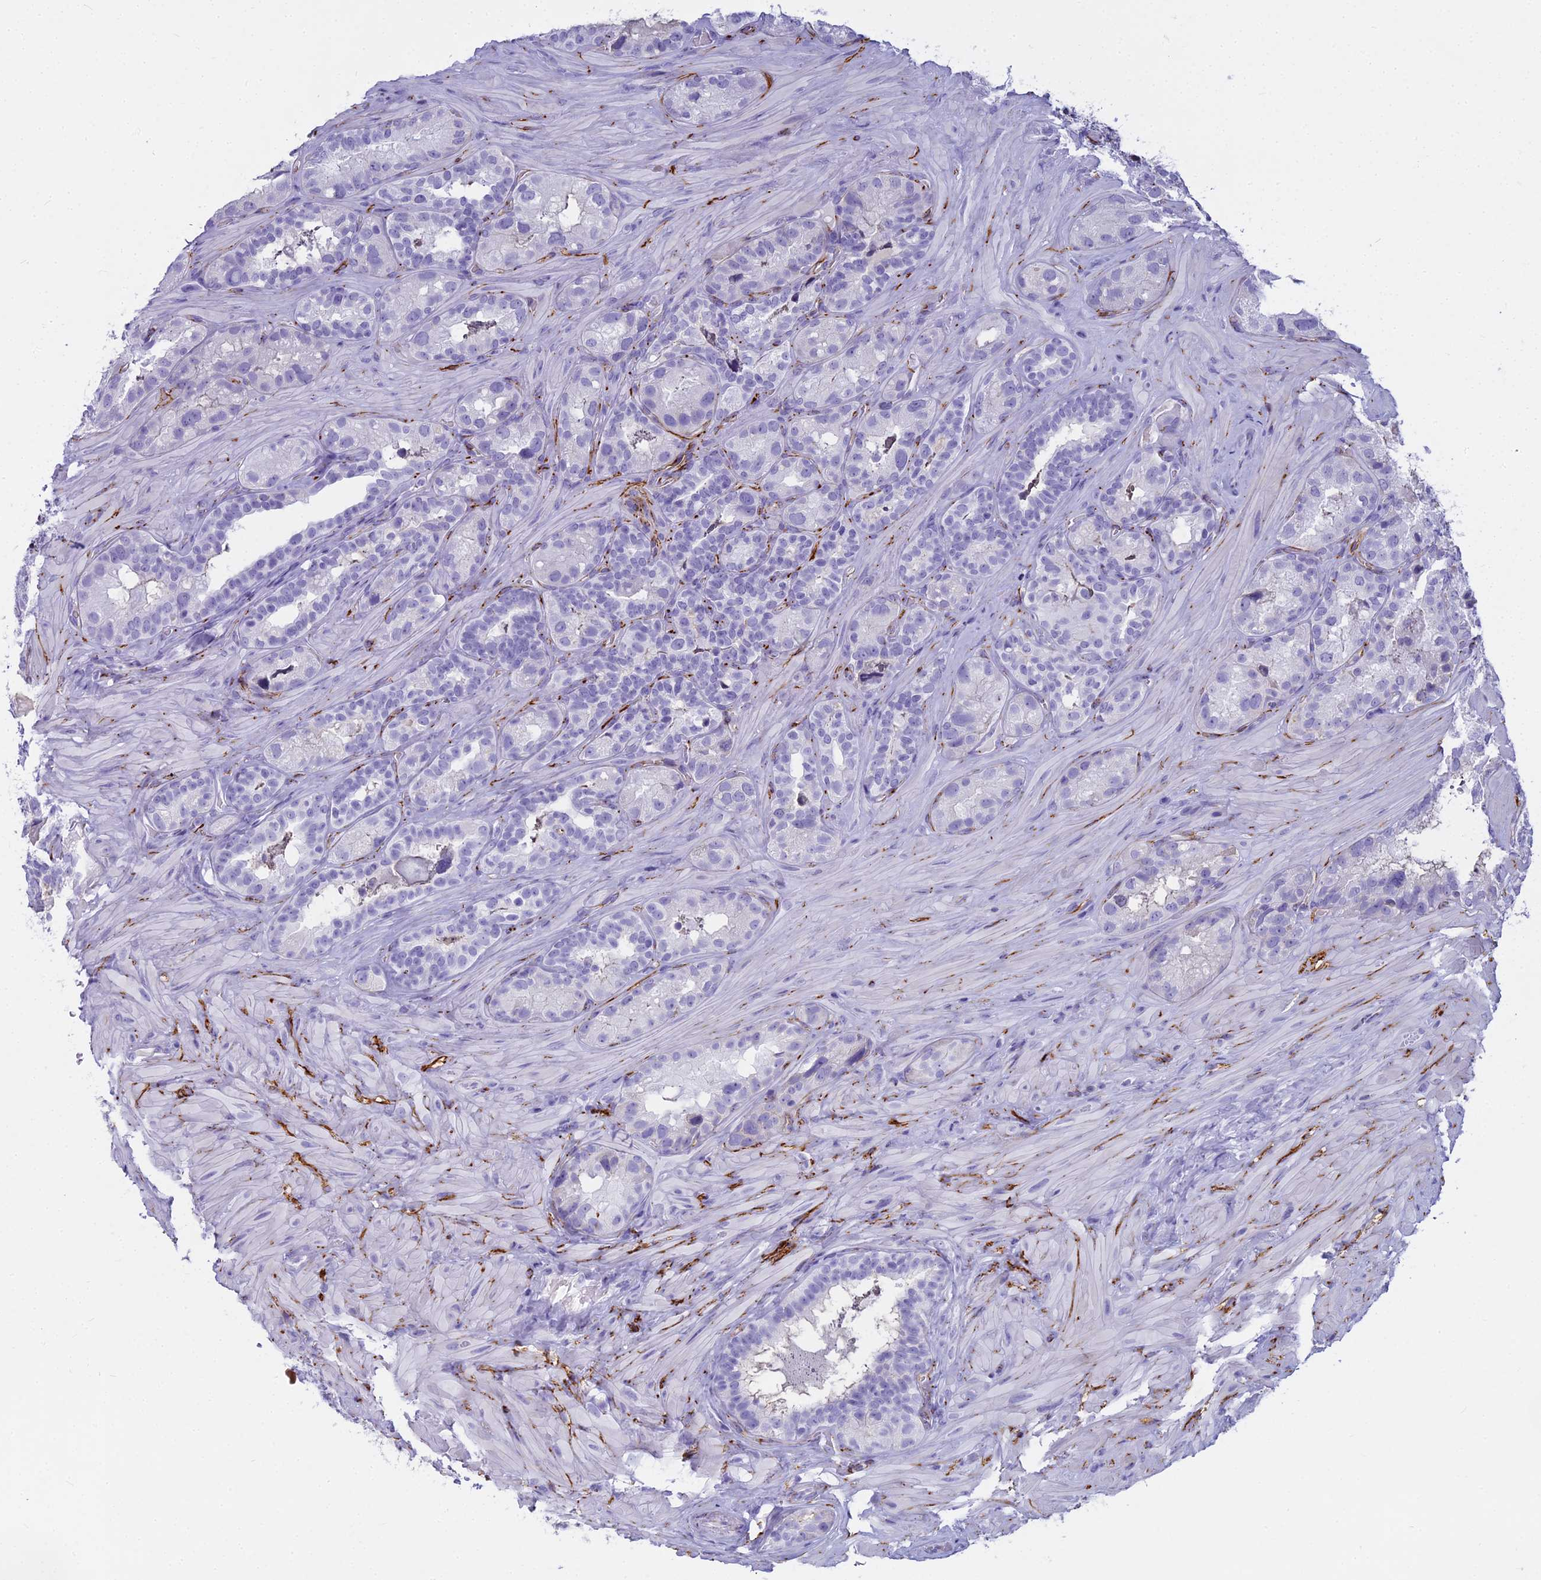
{"staining": {"intensity": "weak", "quantity": "<25%", "location": "cytoplasmic/membranous"}, "tissue": "seminal vesicle", "cell_type": "Glandular cells", "image_type": "normal", "snomed": [{"axis": "morphology", "description": "Normal tissue, NOS"}, {"axis": "topography", "description": "Seminal veicle"}, {"axis": "topography", "description": "Peripheral nerve tissue"}], "caption": "An IHC histopathology image of unremarkable seminal vesicle is shown. There is no staining in glandular cells of seminal vesicle. The staining was performed using DAB (3,3'-diaminobenzidine) to visualize the protein expression in brown, while the nuclei were stained in blue with hematoxylin (Magnification: 20x).", "gene": "ENSG00000265118", "patient": {"sex": "male", "age": 67}}